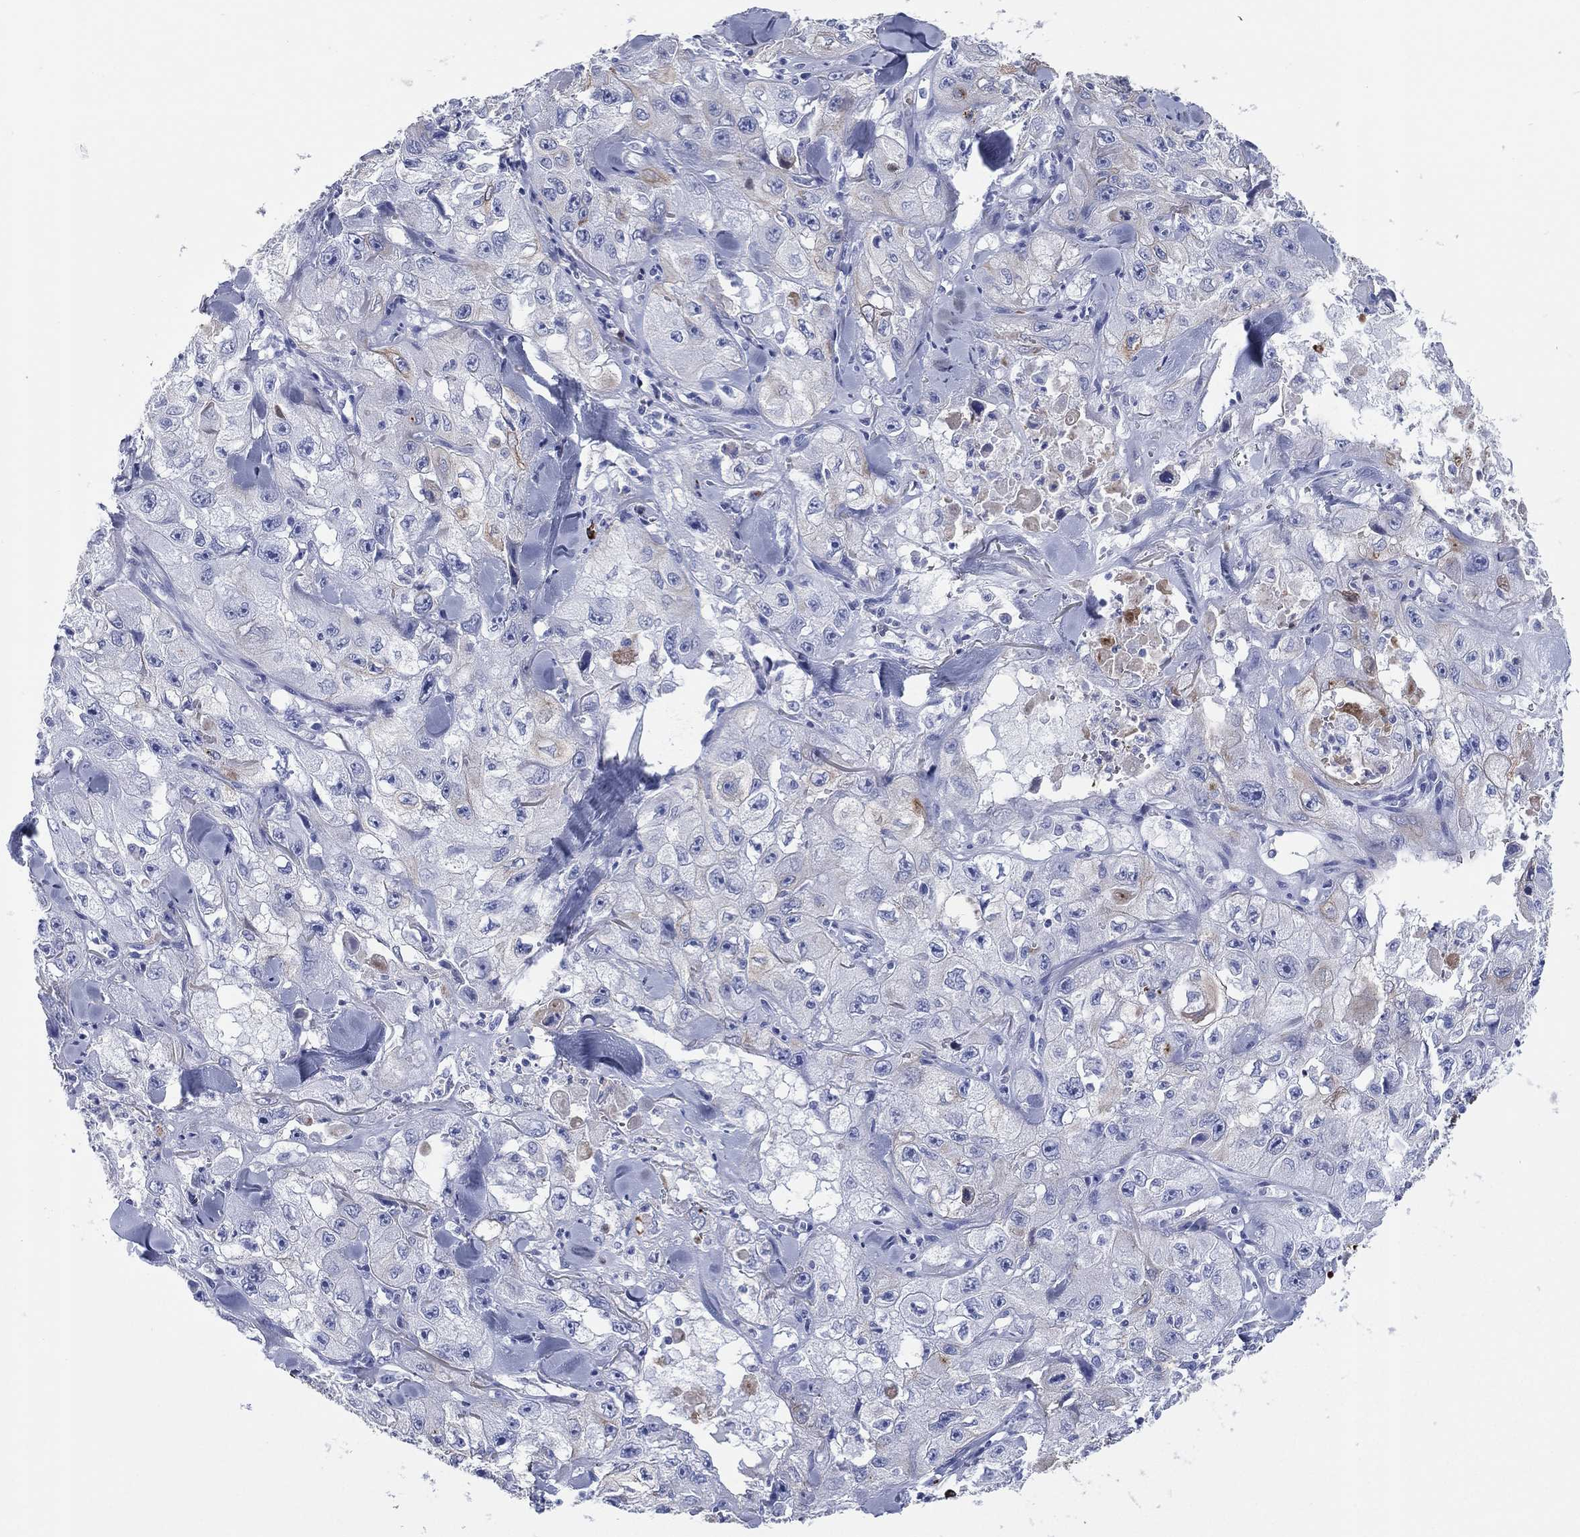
{"staining": {"intensity": "weak", "quantity": "<25%", "location": "cytoplasmic/membranous"}, "tissue": "skin cancer", "cell_type": "Tumor cells", "image_type": "cancer", "snomed": [{"axis": "morphology", "description": "Squamous cell carcinoma, NOS"}, {"axis": "topography", "description": "Skin"}, {"axis": "topography", "description": "Subcutis"}], "caption": "High power microscopy image of an immunohistochemistry micrograph of skin cancer, revealing no significant staining in tumor cells.", "gene": "CD79A", "patient": {"sex": "male", "age": 73}}